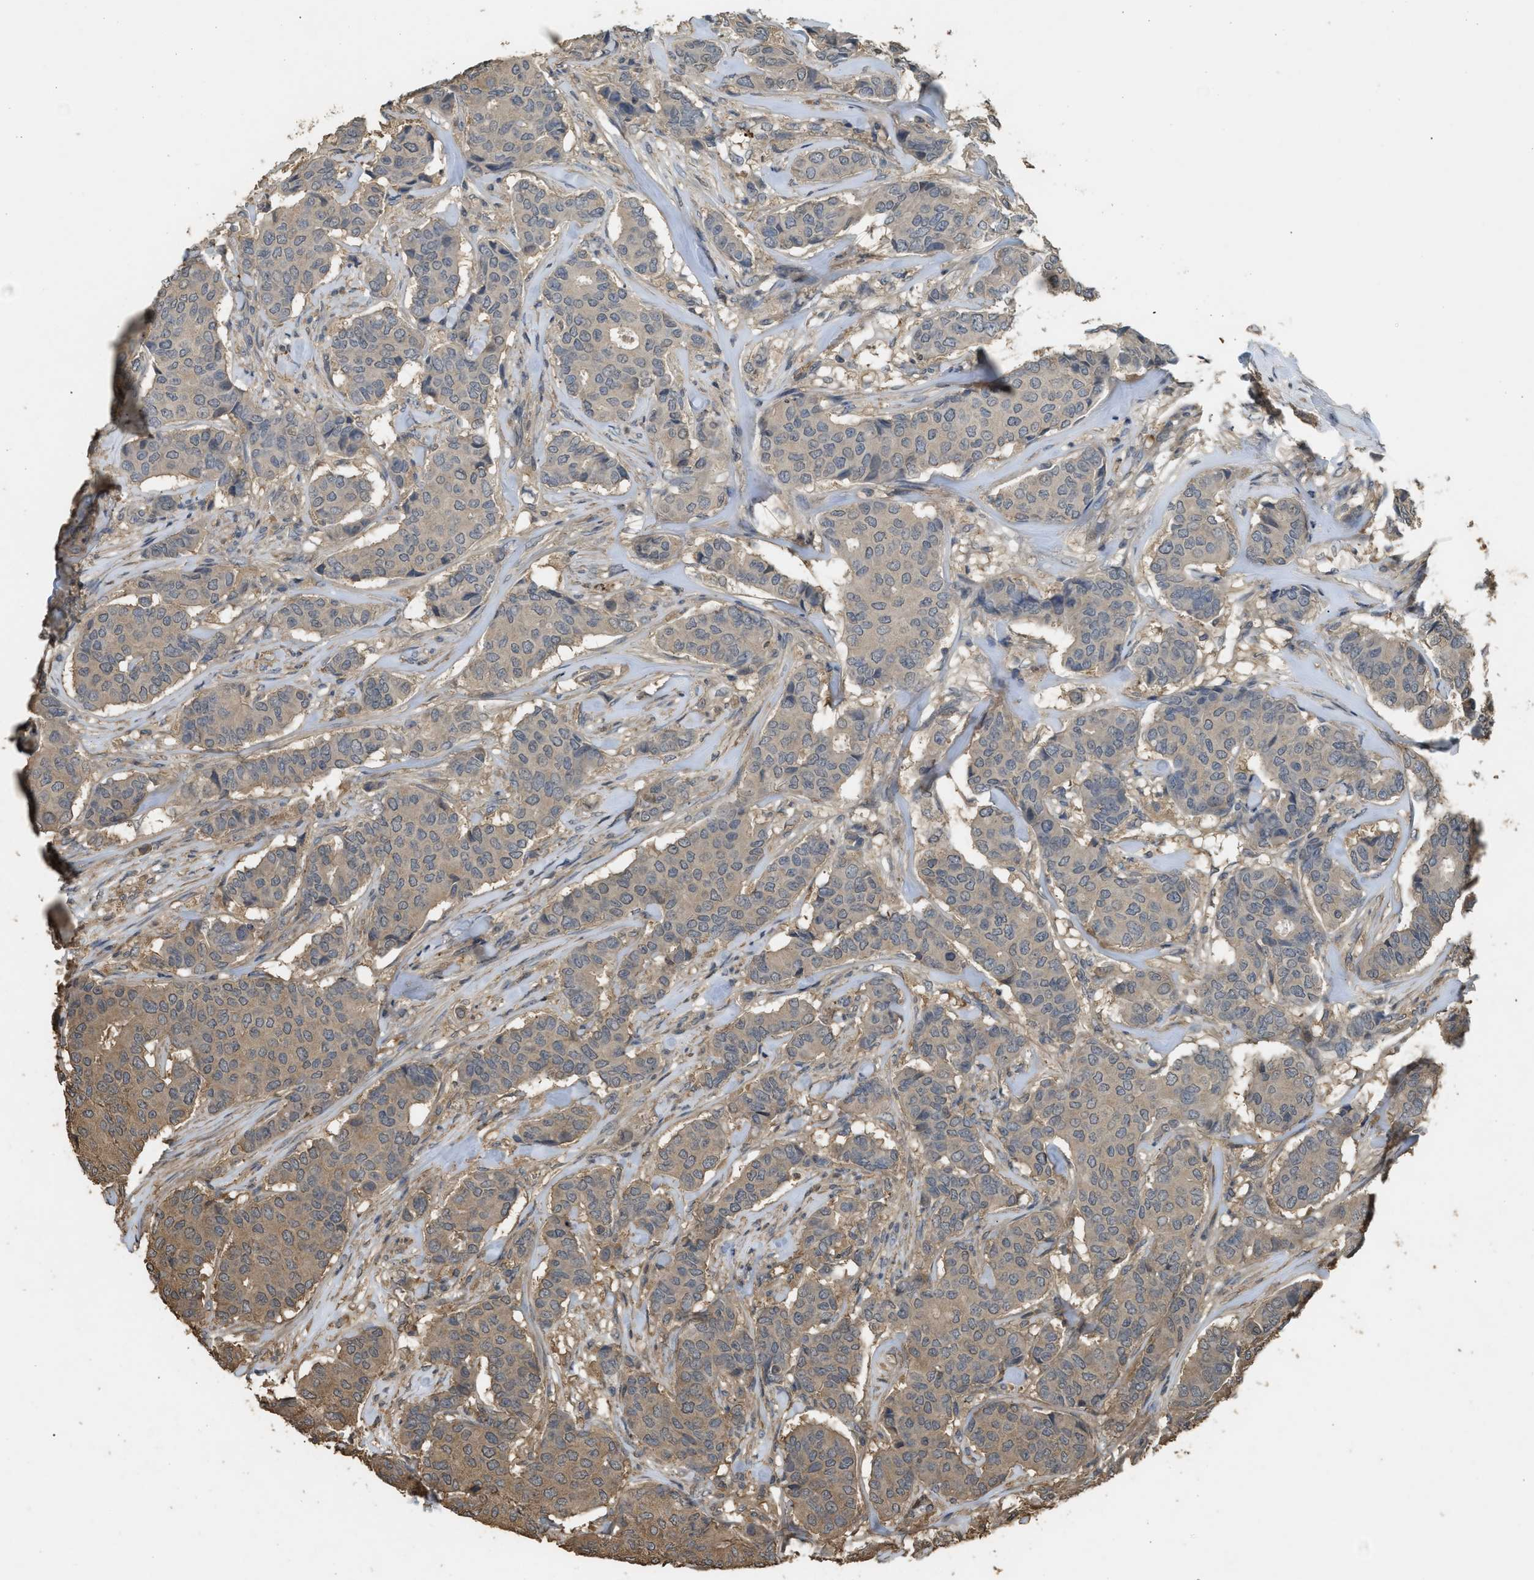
{"staining": {"intensity": "weak", "quantity": "25%-75%", "location": "cytoplasmic/membranous"}, "tissue": "breast cancer", "cell_type": "Tumor cells", "image_type": "cancer", "snomed": [{"axis": "morphology", "description": "Duct carcinoma"}, {"axis": "topography", "description": "Breast"}], "caption": "Protein staining exhibits weak cytoplasmic/membranous positivity in approximately 25%-75% of tumor cells in breast cancer (infiltrating ductal carcinoma). (DAB = brown stain, brightfield microscopy at high magnification).", "gene": "ARHGDIA", "patient": {"sex": "female", "age": 75}}